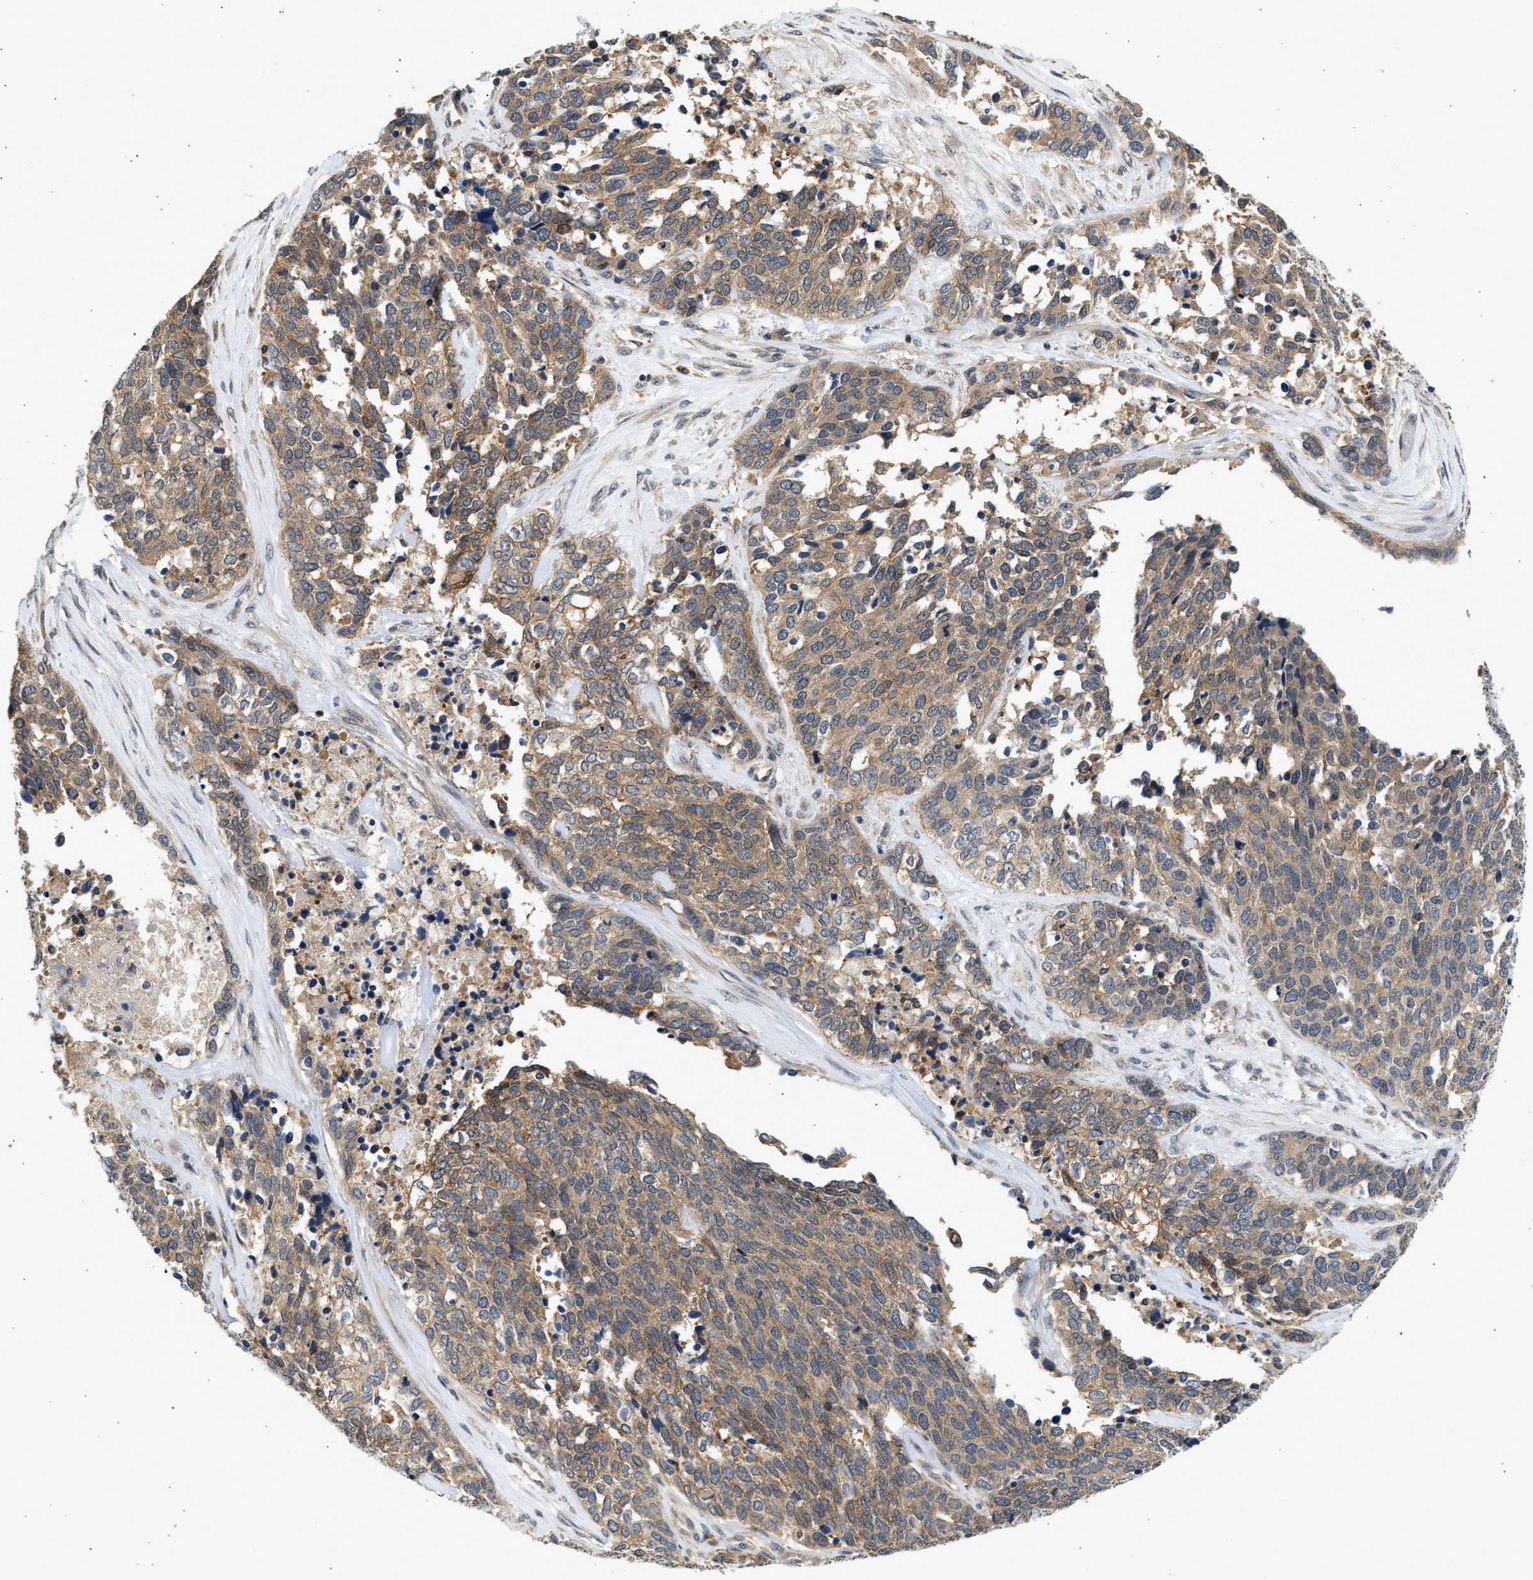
{"staining": {"intensity": "moderate", "quantity": ">75%", "location": "cytoplasmic/membranous"}, "tissue": "ovarian cancer", "cell_type": "Tumor cells", "image_type": "cancer", "snomed": [{"axis": "morphology", "description": "Cystadenocarcinoma, serous, NOS"}, {"axis": "topography", "description": "Ovary"}], "caption": "This is a photomicrograph of immunohistochemistry (IHC) staining of ovarian cancer, which shows moderate positivity in the cytoplasmic/membranous of tumor cells.", "gene": "DUSP14", "patient": {"sex": "female", "age": 44}}